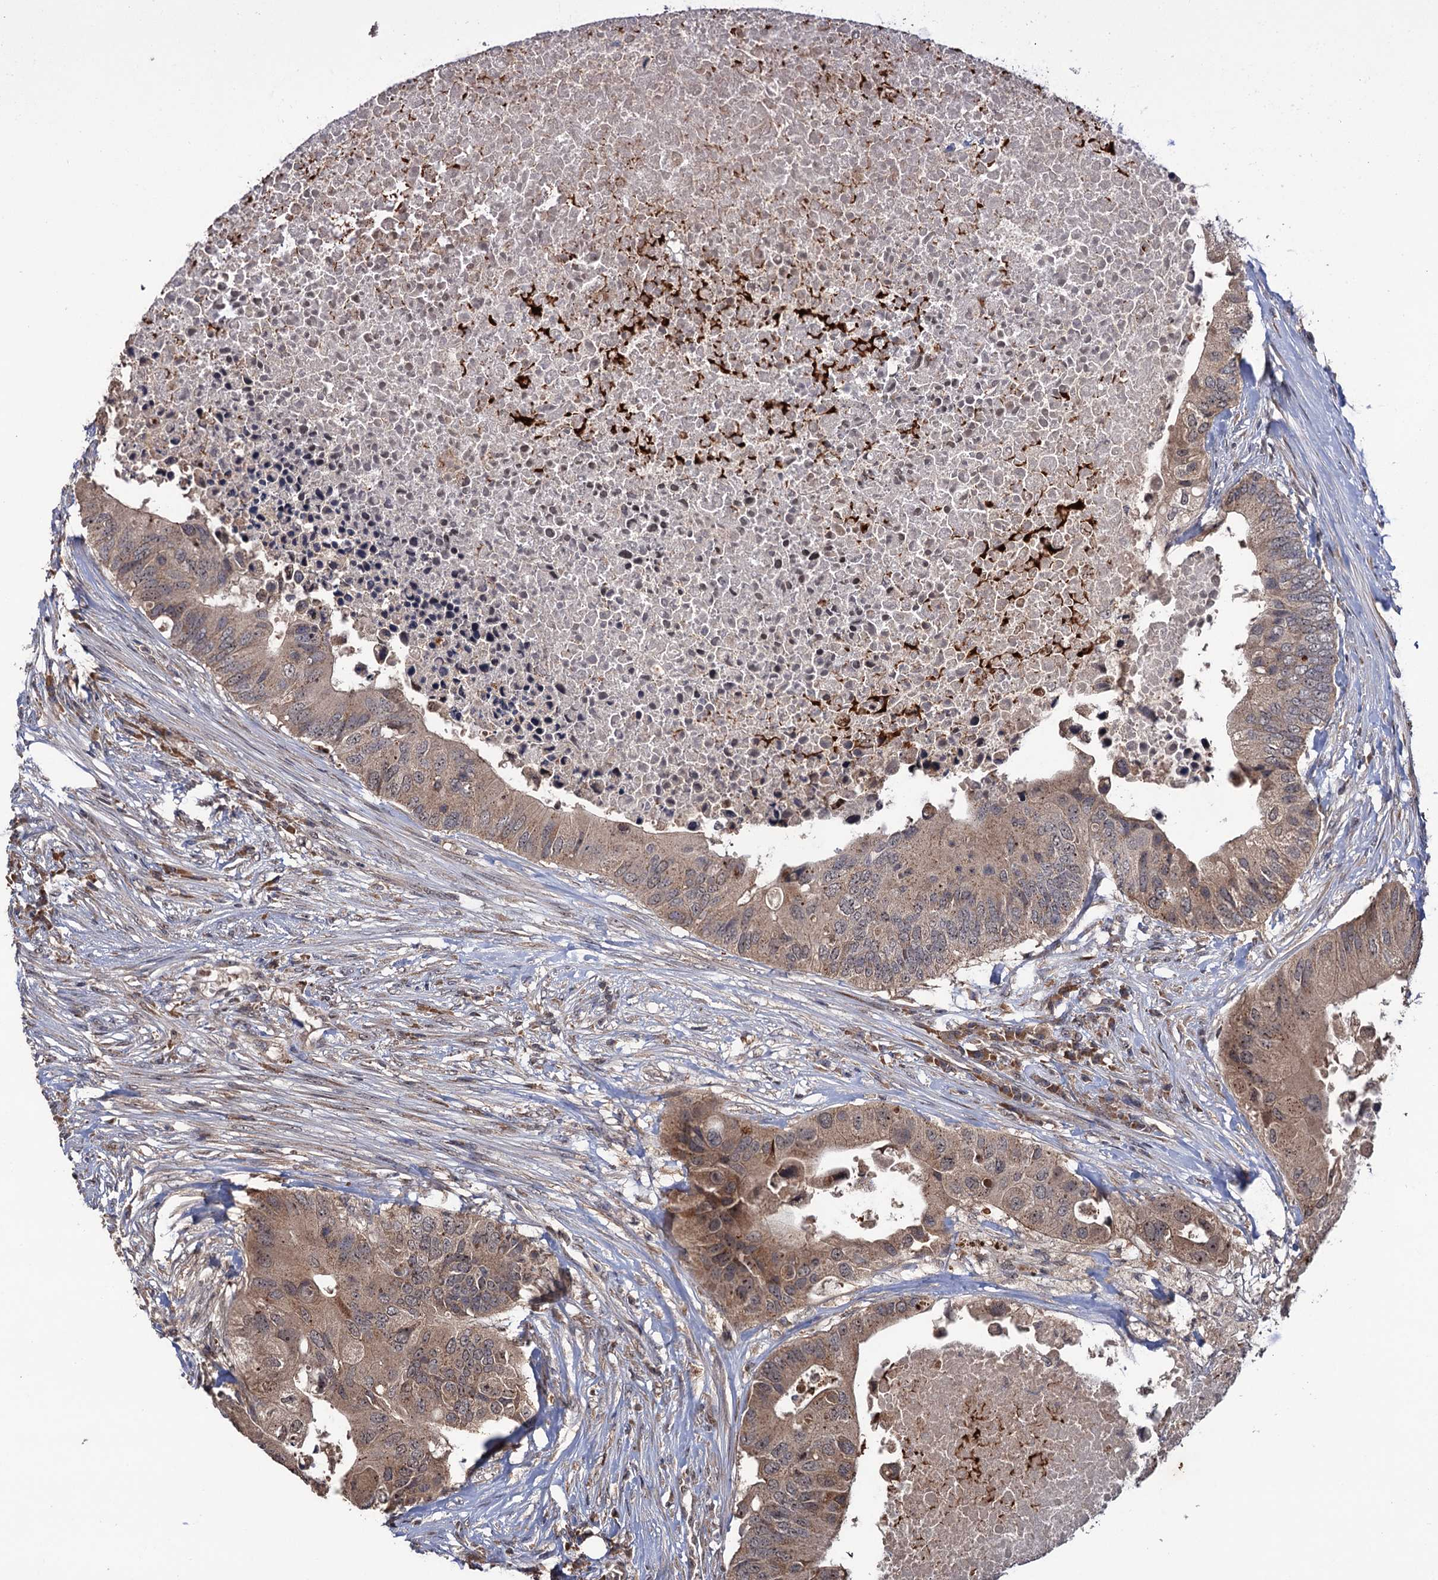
{"staining": {"intensity": "weak", "quantity": ">75%", "location": "cytoplasmic/membranous"}, "tissue": "colorectal cancer", "cell_type": "Tumor cells", "image_type": "cancer", "snomed": [{"axis": "morphology", "description": "Adenocarcinoma, NOS"}, {"axis": "topography", "description": "Colon"}], "caption": "Immunohistochemistry photomicrograph of neoplastic tissue: human adenocarcinoma (colorectal) stained using immunohistochemistry exhibits low levels of weak protein expression localized specifically in the cytoplasmic/membranous of tumor cells, appearing as a cytoplasmic/membranous brown color.", "gene": "LRRC63", "patient": {"sex": "male", "age": 71}}